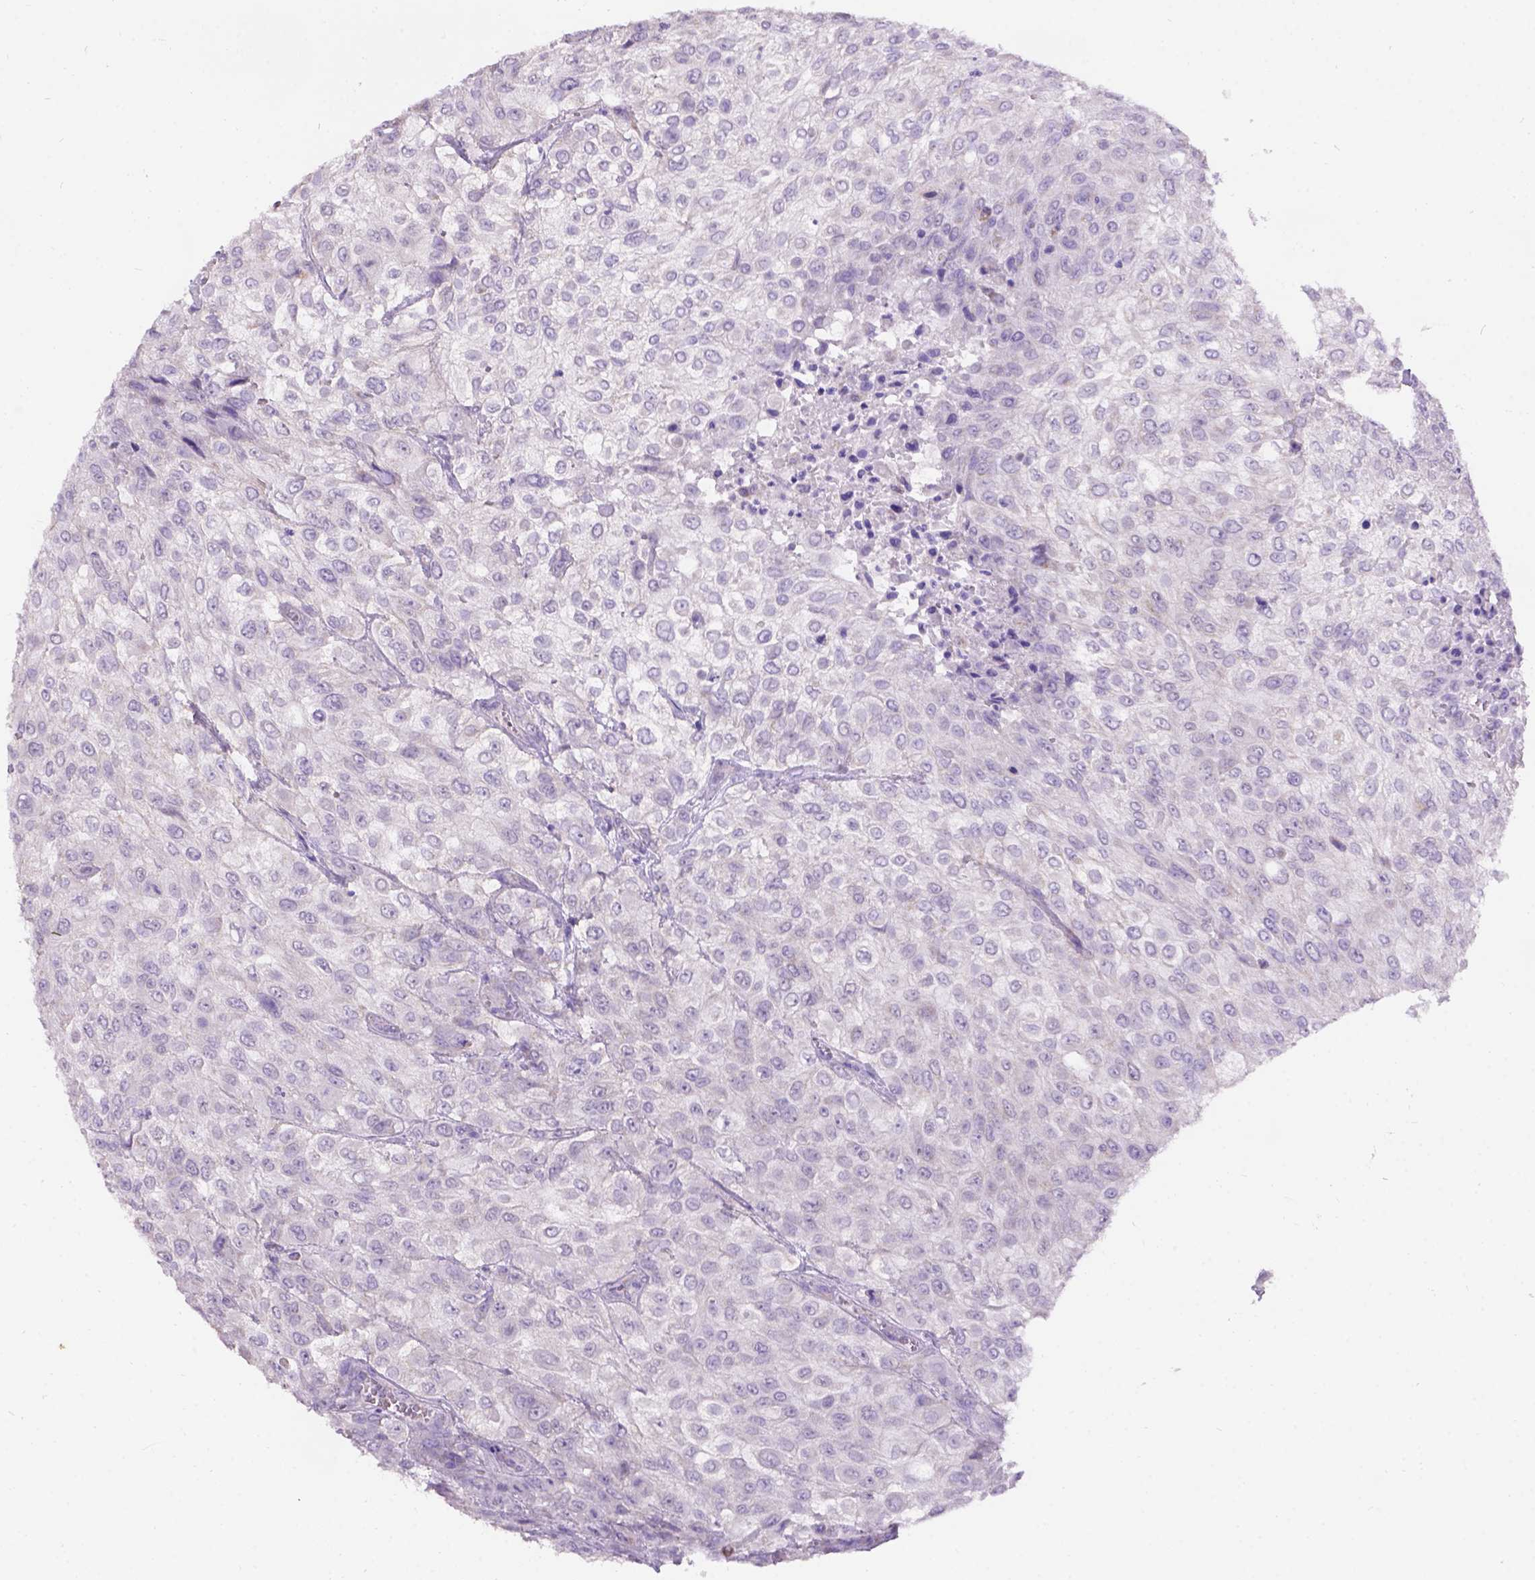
{"staining": {"intensity": "negative", "quantity": "none", "location": "none"}, "tissue": "urothelial cancer", "cell_type": "Tumor cells", "image_type": "cancer", "snomed": [{"axis": "morphology", "description": "Urothelial carcinoma, High grade"}, {"axis": "topography", "description": "Urinary bladder"}], "caption": "The photomicrograph shows no staining of tumor cells in urothelial carcinoma (high-grade).", "gene": "L2HGDH", "patient": {"sex": "male", "age": 57}}